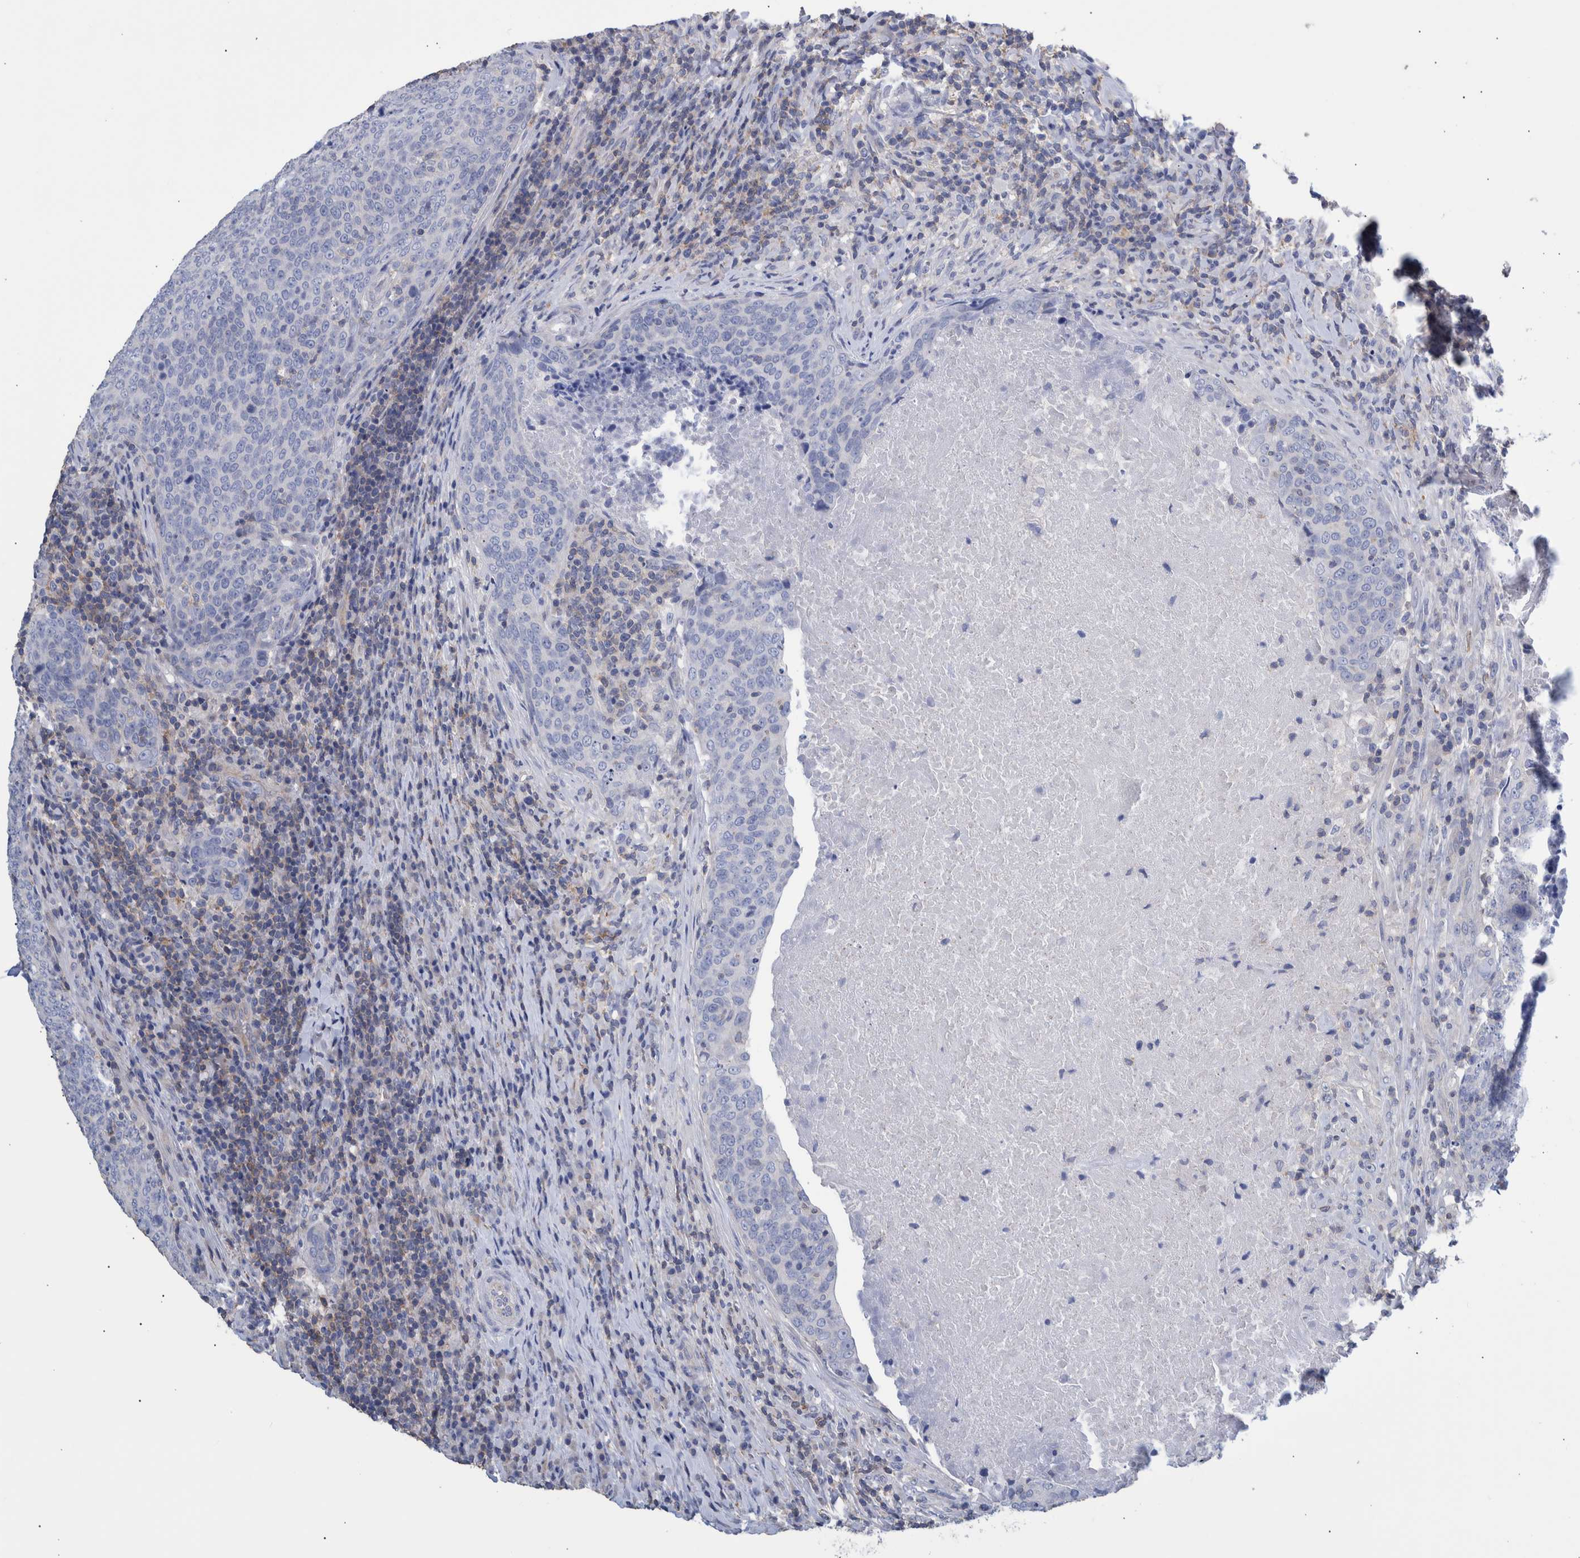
{"staining": {"intensity": "negative", "quantity": "none", "location": "none"}, "tissue": "head and neck cancer", "cell_type": "Tumor cells", "image_type": "cancer", "snomed": [{"axis": "morphology", "description": "Squamous cell carcinoma, NOS"}, {"axis": "morphology", "description": "Squamous cell carcinoma, metastatic, NOS"}, {"axis": "topography", "description": "Lymph node"}, {"axis": "topography", "description": "Head-Neck"}], "caption": "The histopathology image displays no significant staining in tumor cells of head and neck cancer (squamous cell carcinoma).", "gene": "PPP3CC", "patient": {"sex": "male", "age": 62}}